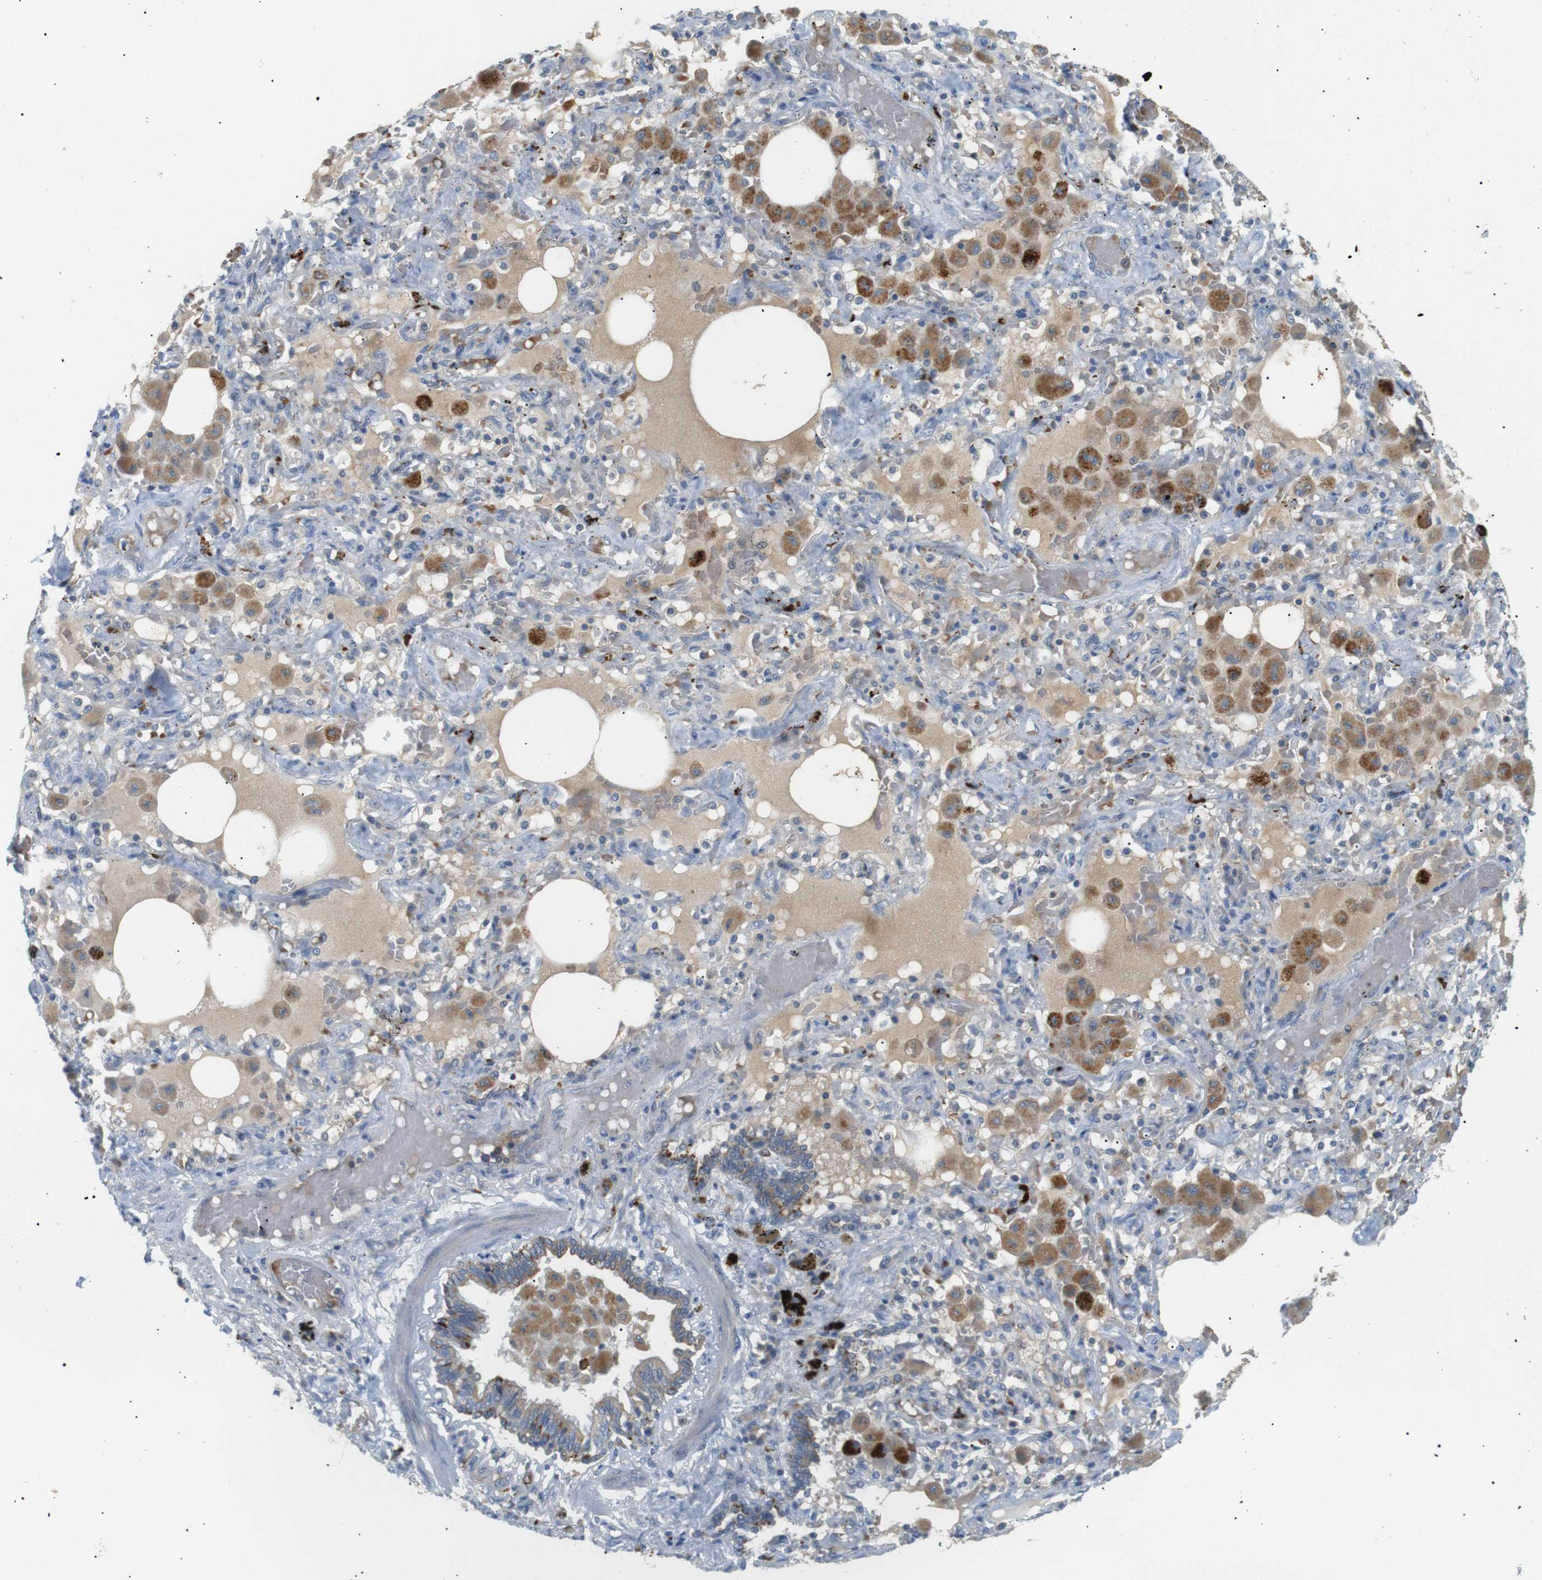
{"staining": {"intensity": "negative", "quantity": "none", "location": "none"}, "tissue": "lung cancer", "cell_type": "Tumor cells", "image_type": "cancer", "snomed": [{"axis": "morphology", "description": "Squamous cell carcinoma, NOS"}, {"axis": "topography", "description": "Lung"}], "caption": "Tumor cells show no significant protein expression in lung squamous cell carcinoma.", "gene": "B4GALNT2", "patient": {"sex": "female", "age": 47}}